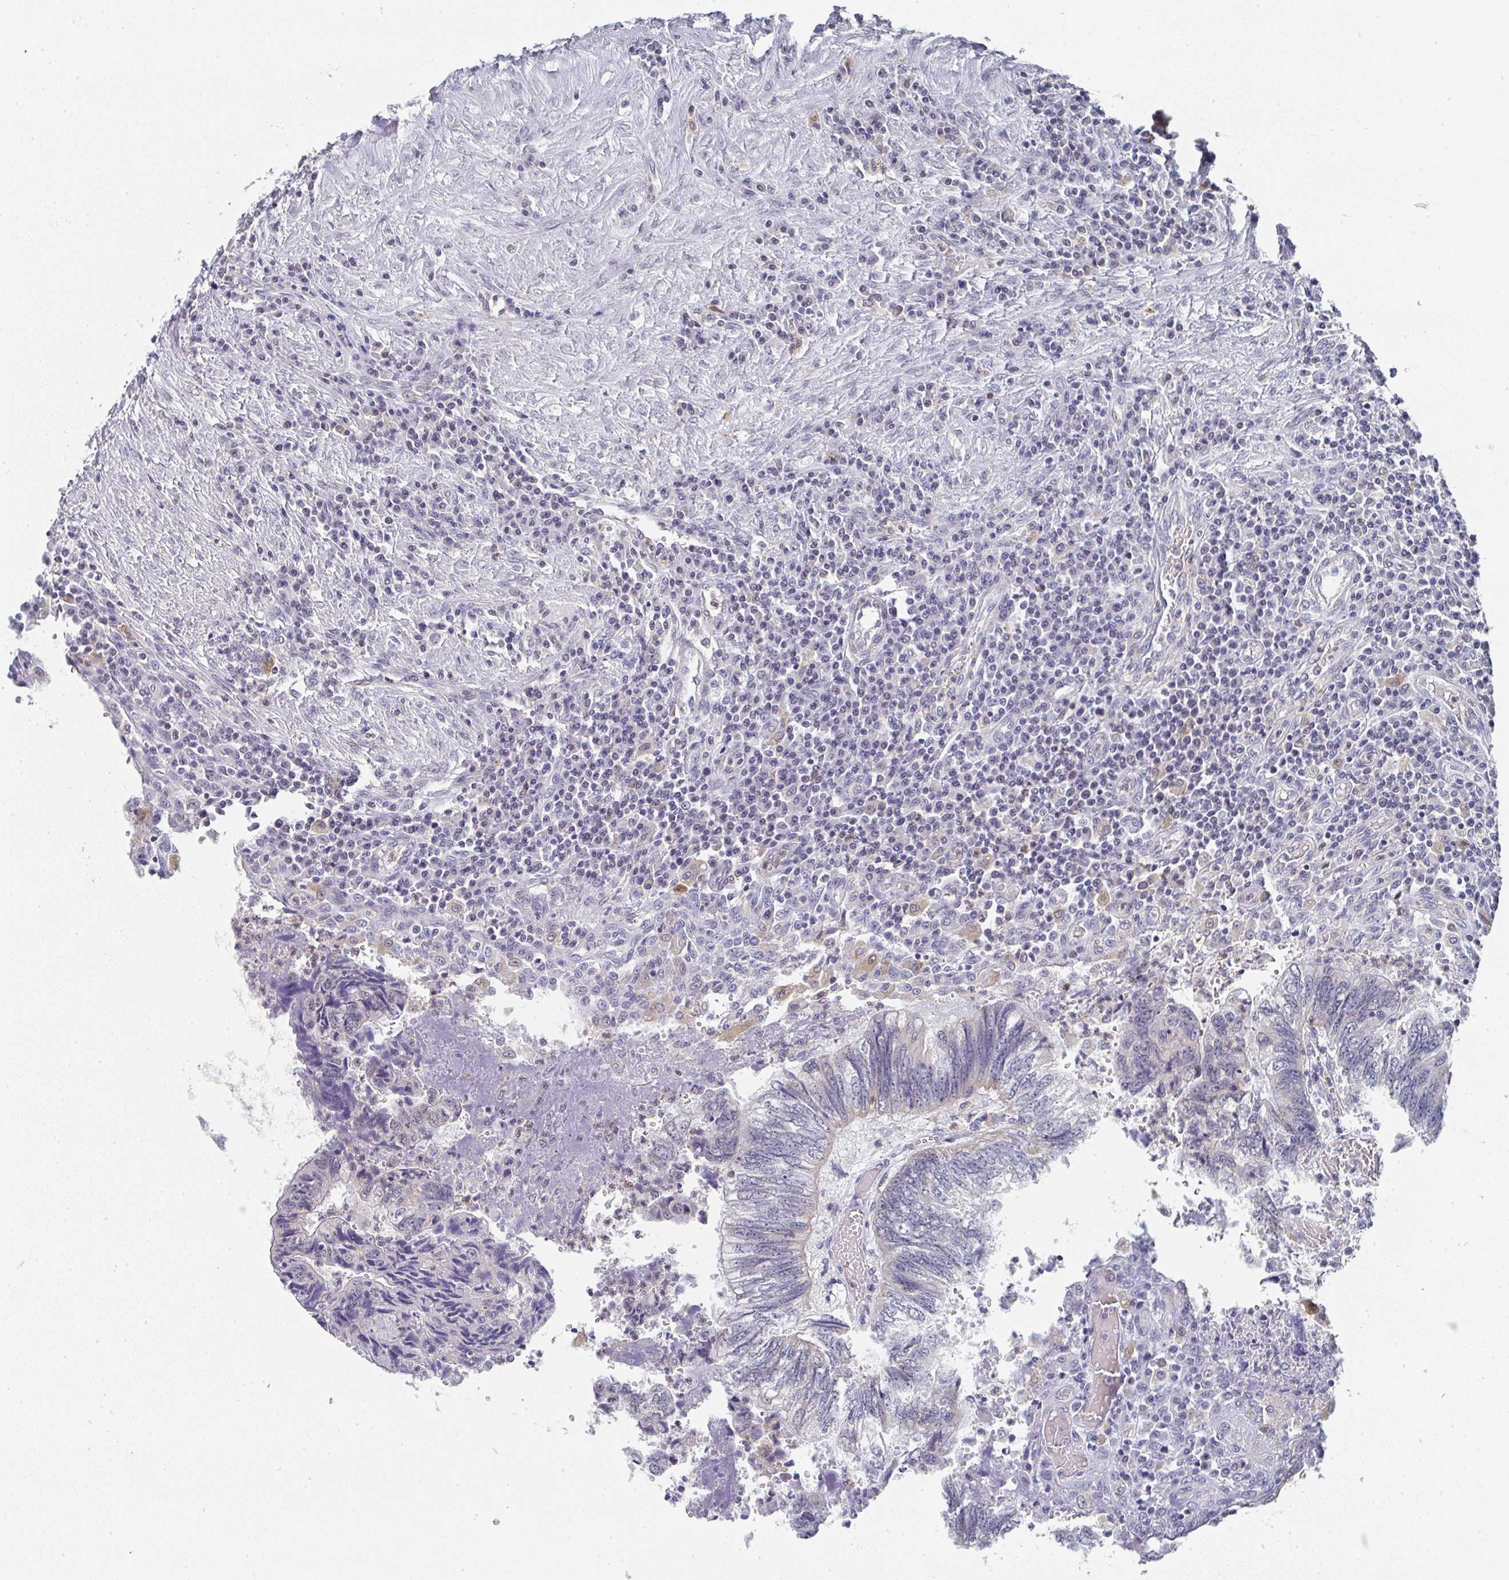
{"staining": {"intensity": "weak", "quantity": "<25%", "location": "nuclear"}, "tissue": "colorectal cancer", "cell_type": "Tumor cells", "image_type": "cancer", "snomed": [{"axis": "morphology", "description": "Adenocarcinoma, NOS"}, {"axis": "topography", "description": "Colon"}], "caption": "Micrograph shows no significant protein expression in tumor cells of colorectal adenocarcinoma.", "gene": "NCF1", "patient": {"sex": "male", "age": 86}}